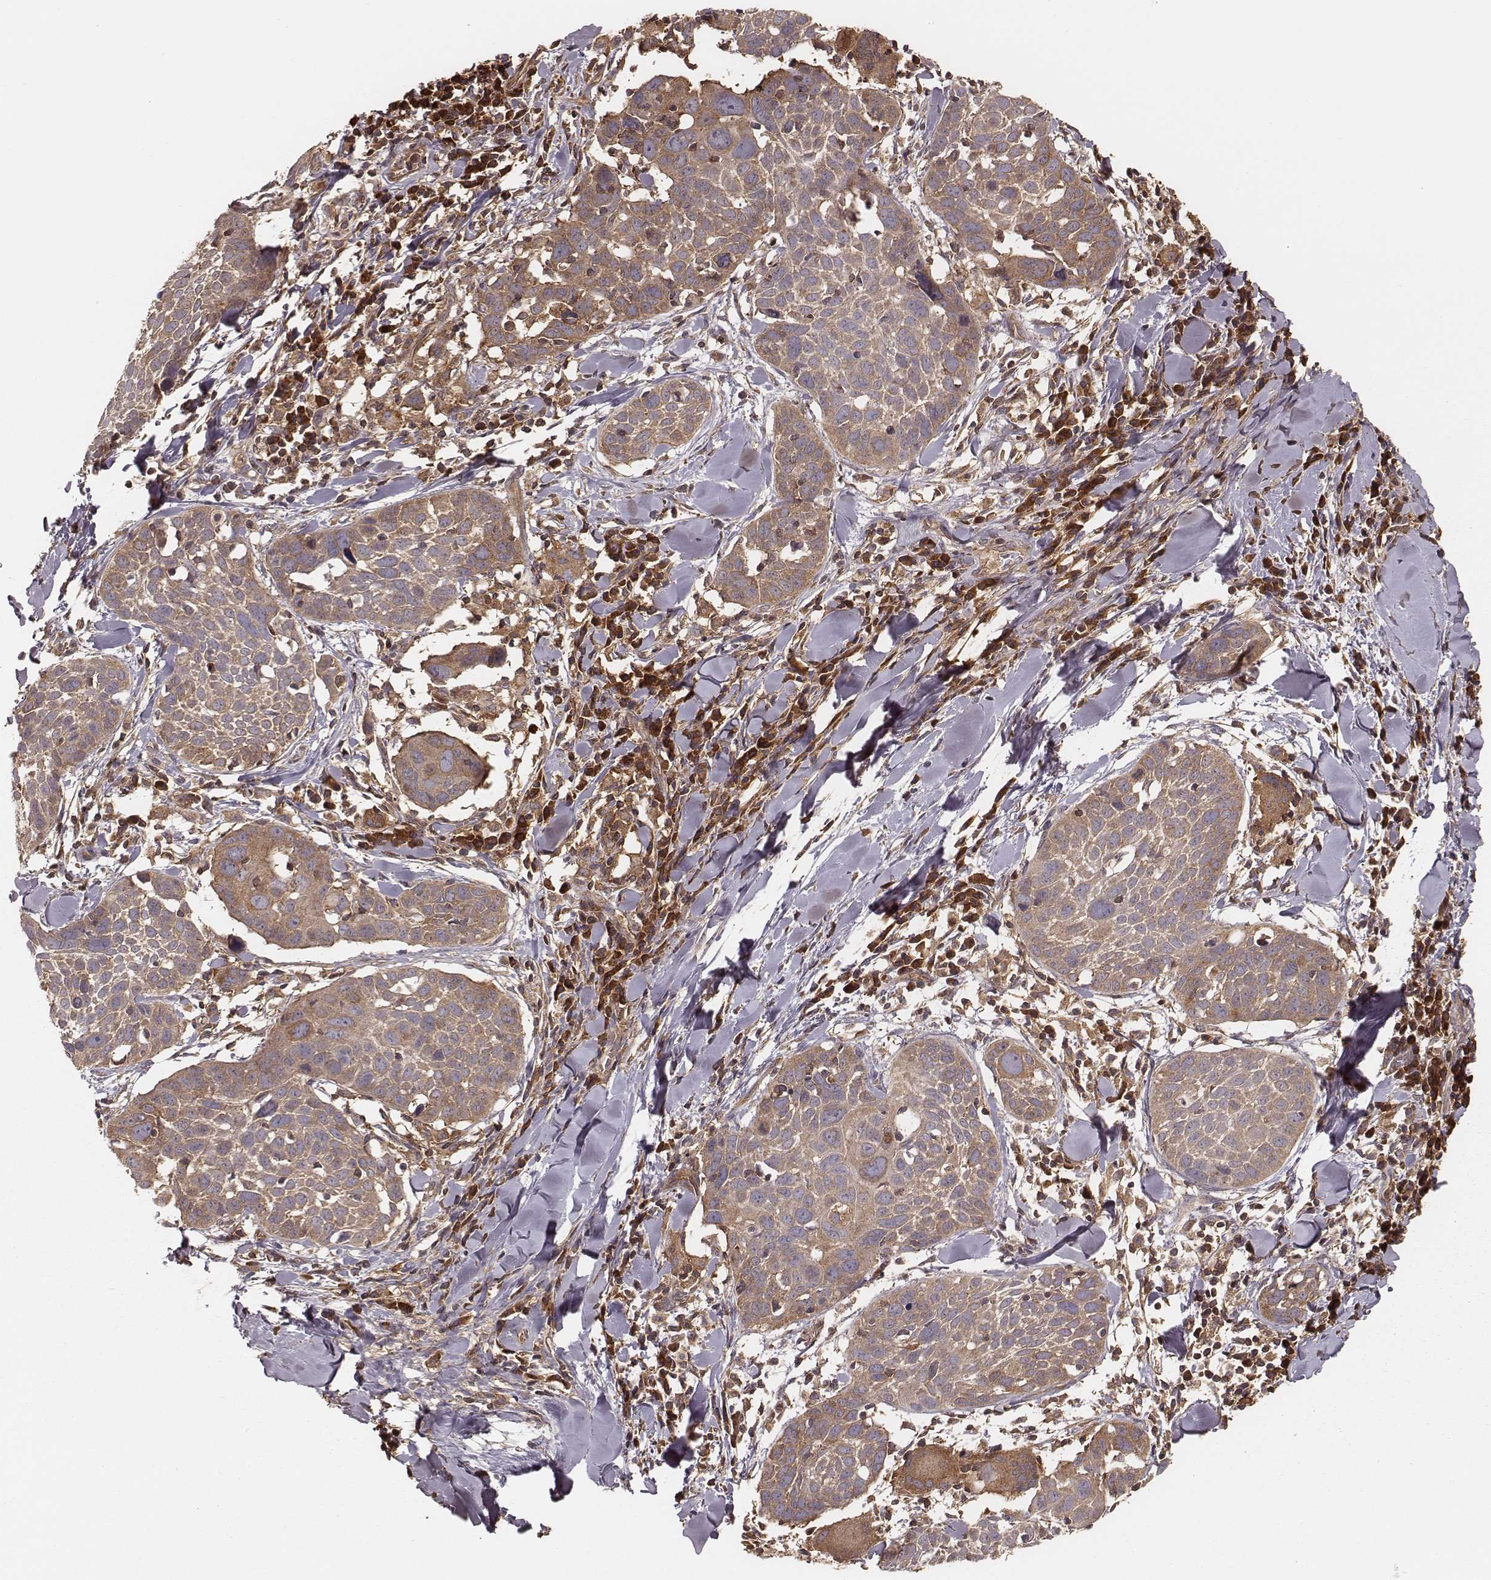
{"staining": {"intensity": "moderate", "quantity": ">75%", "location": "cytoplasmic/membranous"}, "tissue": "lung cancer", "cell_type": "Tumor cells", "image_type": "cancer", "snomed": [{"axis": "morphology", "description": "Squamous cell carcinoma, NOS"}, {"axis": "topography", "description": "Lung"}], "caption": "A high-resolution micrograph shows IHC staining of squamous cell carcinoma (lung), which displays moderate cytoplasmic/membranous expression in about >75% of tumor cells.", "gene": "CARS1", "patient": {"sex": "male", "age": 57}}